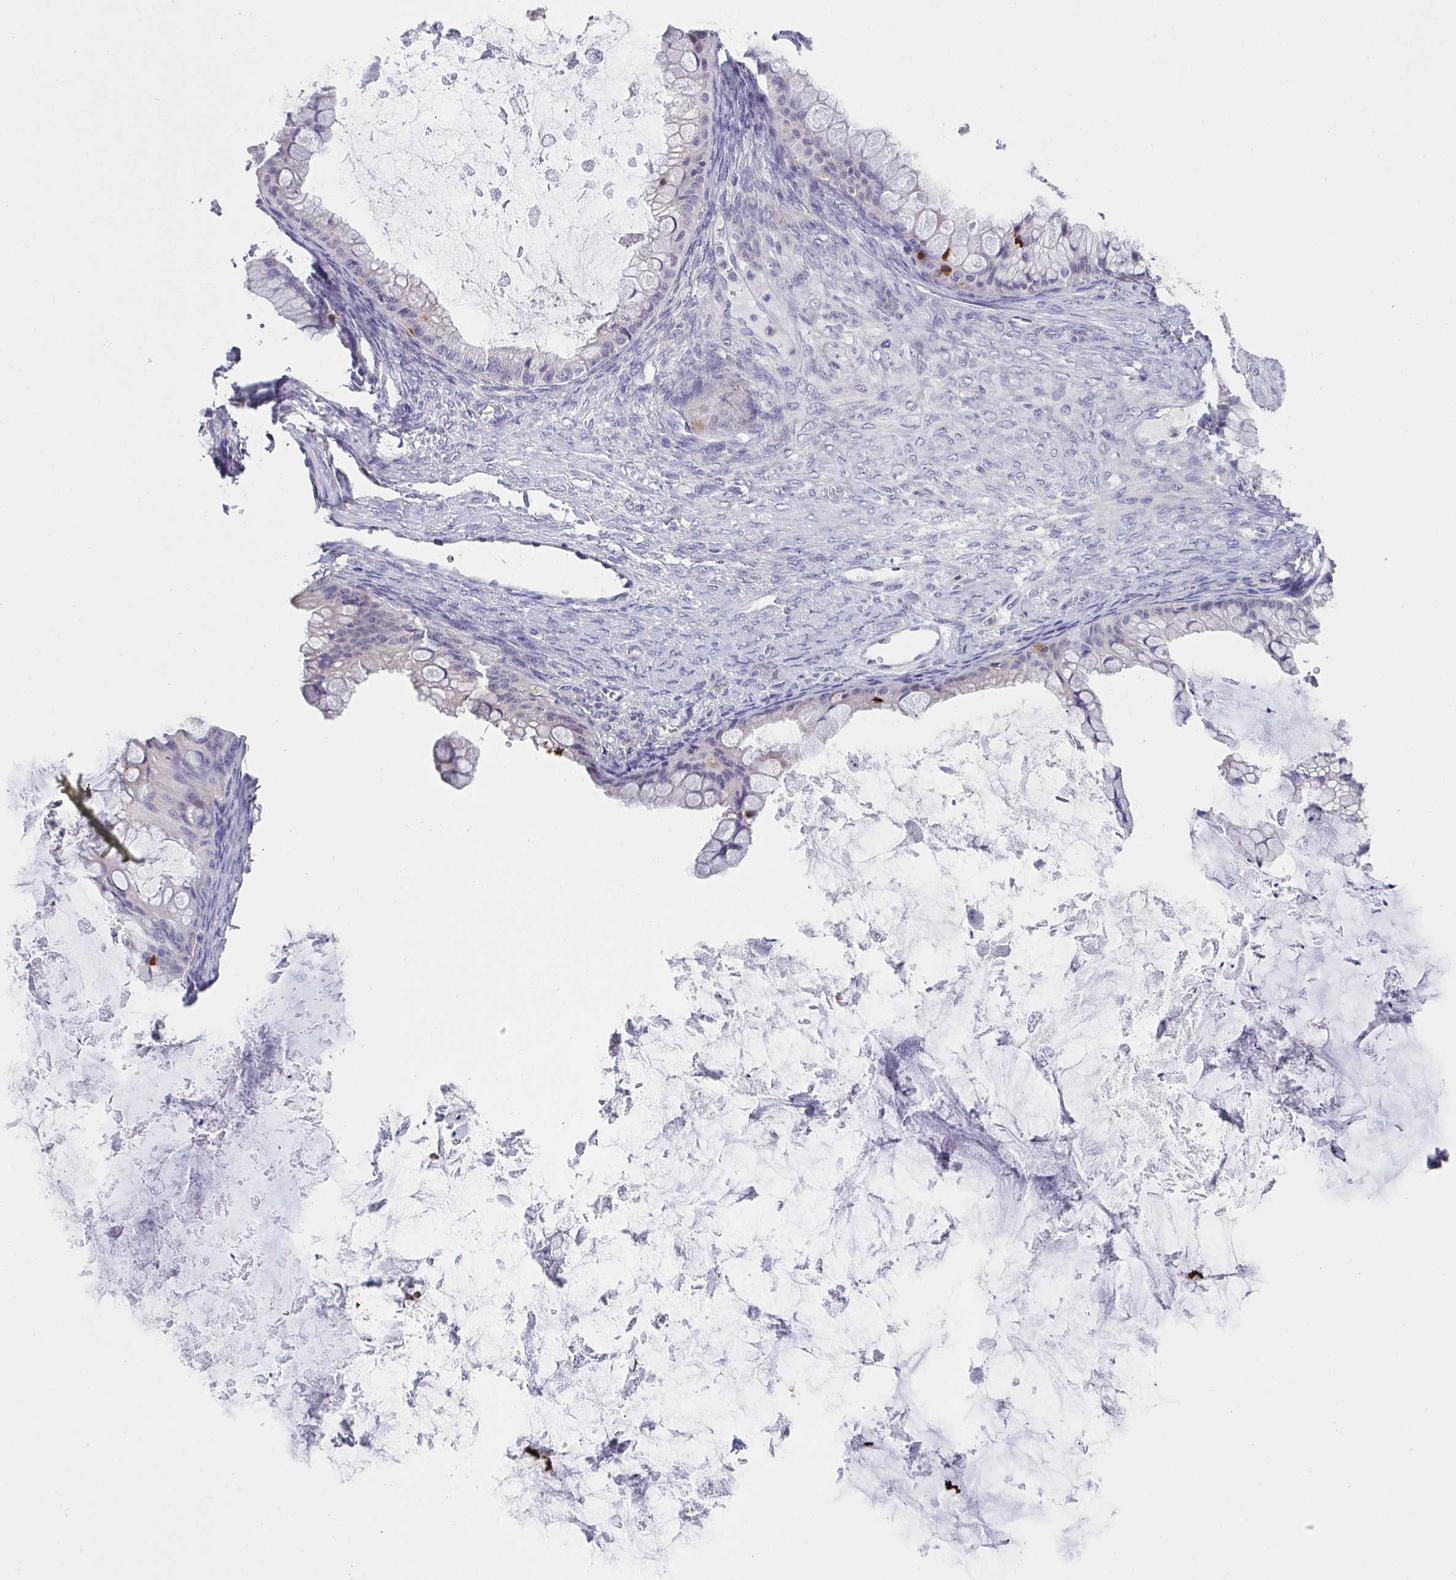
{"staining": {"intensity": "negative", "quantity": "none", "location": "none"}, "tissue": "ovarian cancer", "cell_type": "Tumor cells", "image_type": "cancer", "snomed": [{"axis": "morphology", "description": "Cystadenocarcinoma, mucinous, NOS"}, {"axis": "topography", "description": "Ovary"}], "caption": "This is an IHC micrograph of human ovarian cancer. There is no expression in tumor cells.", "gene": "CXCR1", "patient": {"sex": "female", "age": 35}}